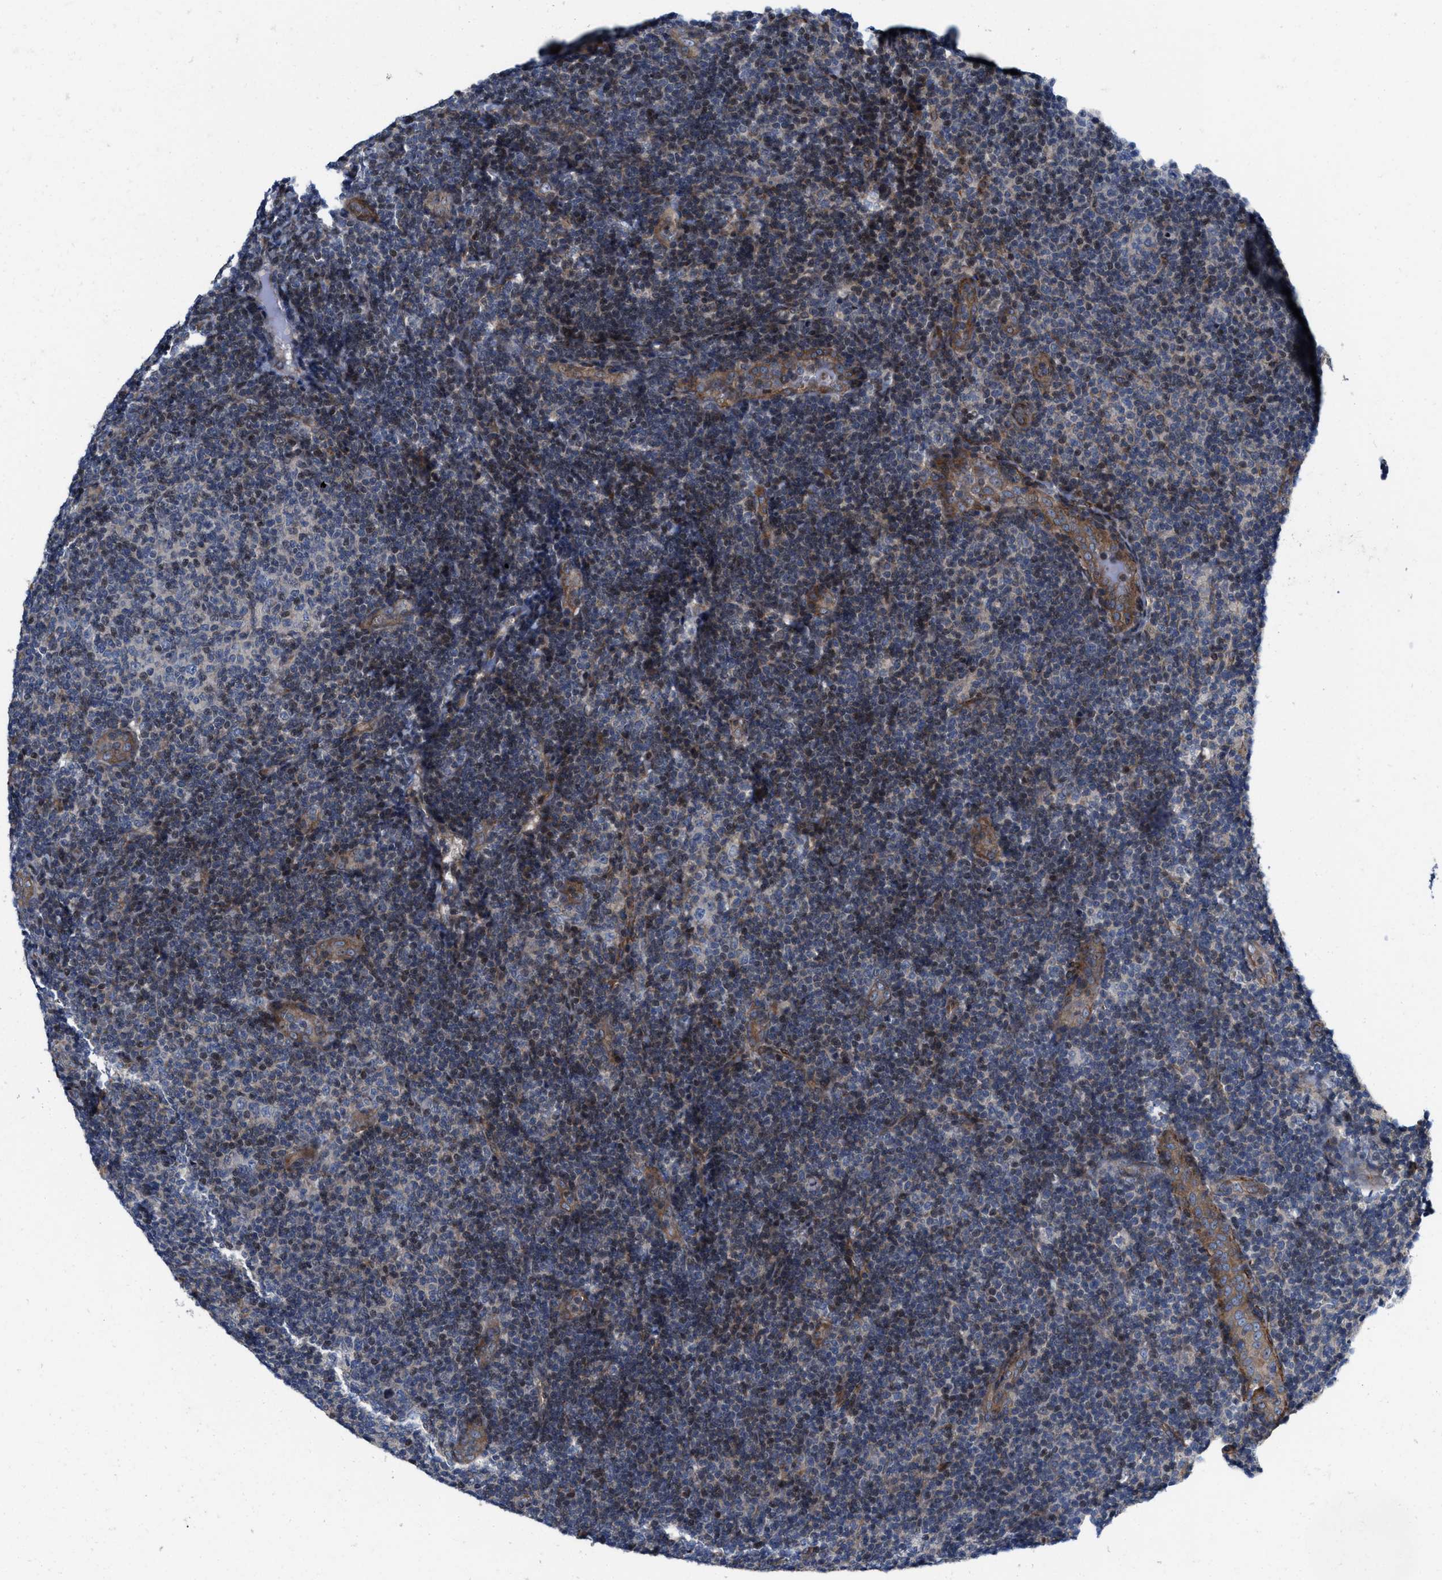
{"staining": {"intensity": "negative", "quantity": "none", "location": "none"}, "tissue": "lymphoma", "cell_type": "Tumor cells", "image_type": "cancer", "snomed": [{"axis": "morphology", "description": "Malignant lymphoma, non-Hodgkin's type, Low grade"}, {"axis": "topography", "description": "Lymph node"}], "caption": "Lymphoma was stained to show a protein in brown. There is no significant staining in tumor cells. (Stains: DAB immunohistochemistry with hematoxylin counter stain, Microscopy: brightfield microscopy at high magnification).", "gene": "TGFB1I1", "patient": {"sex": "male", "age": 83}}